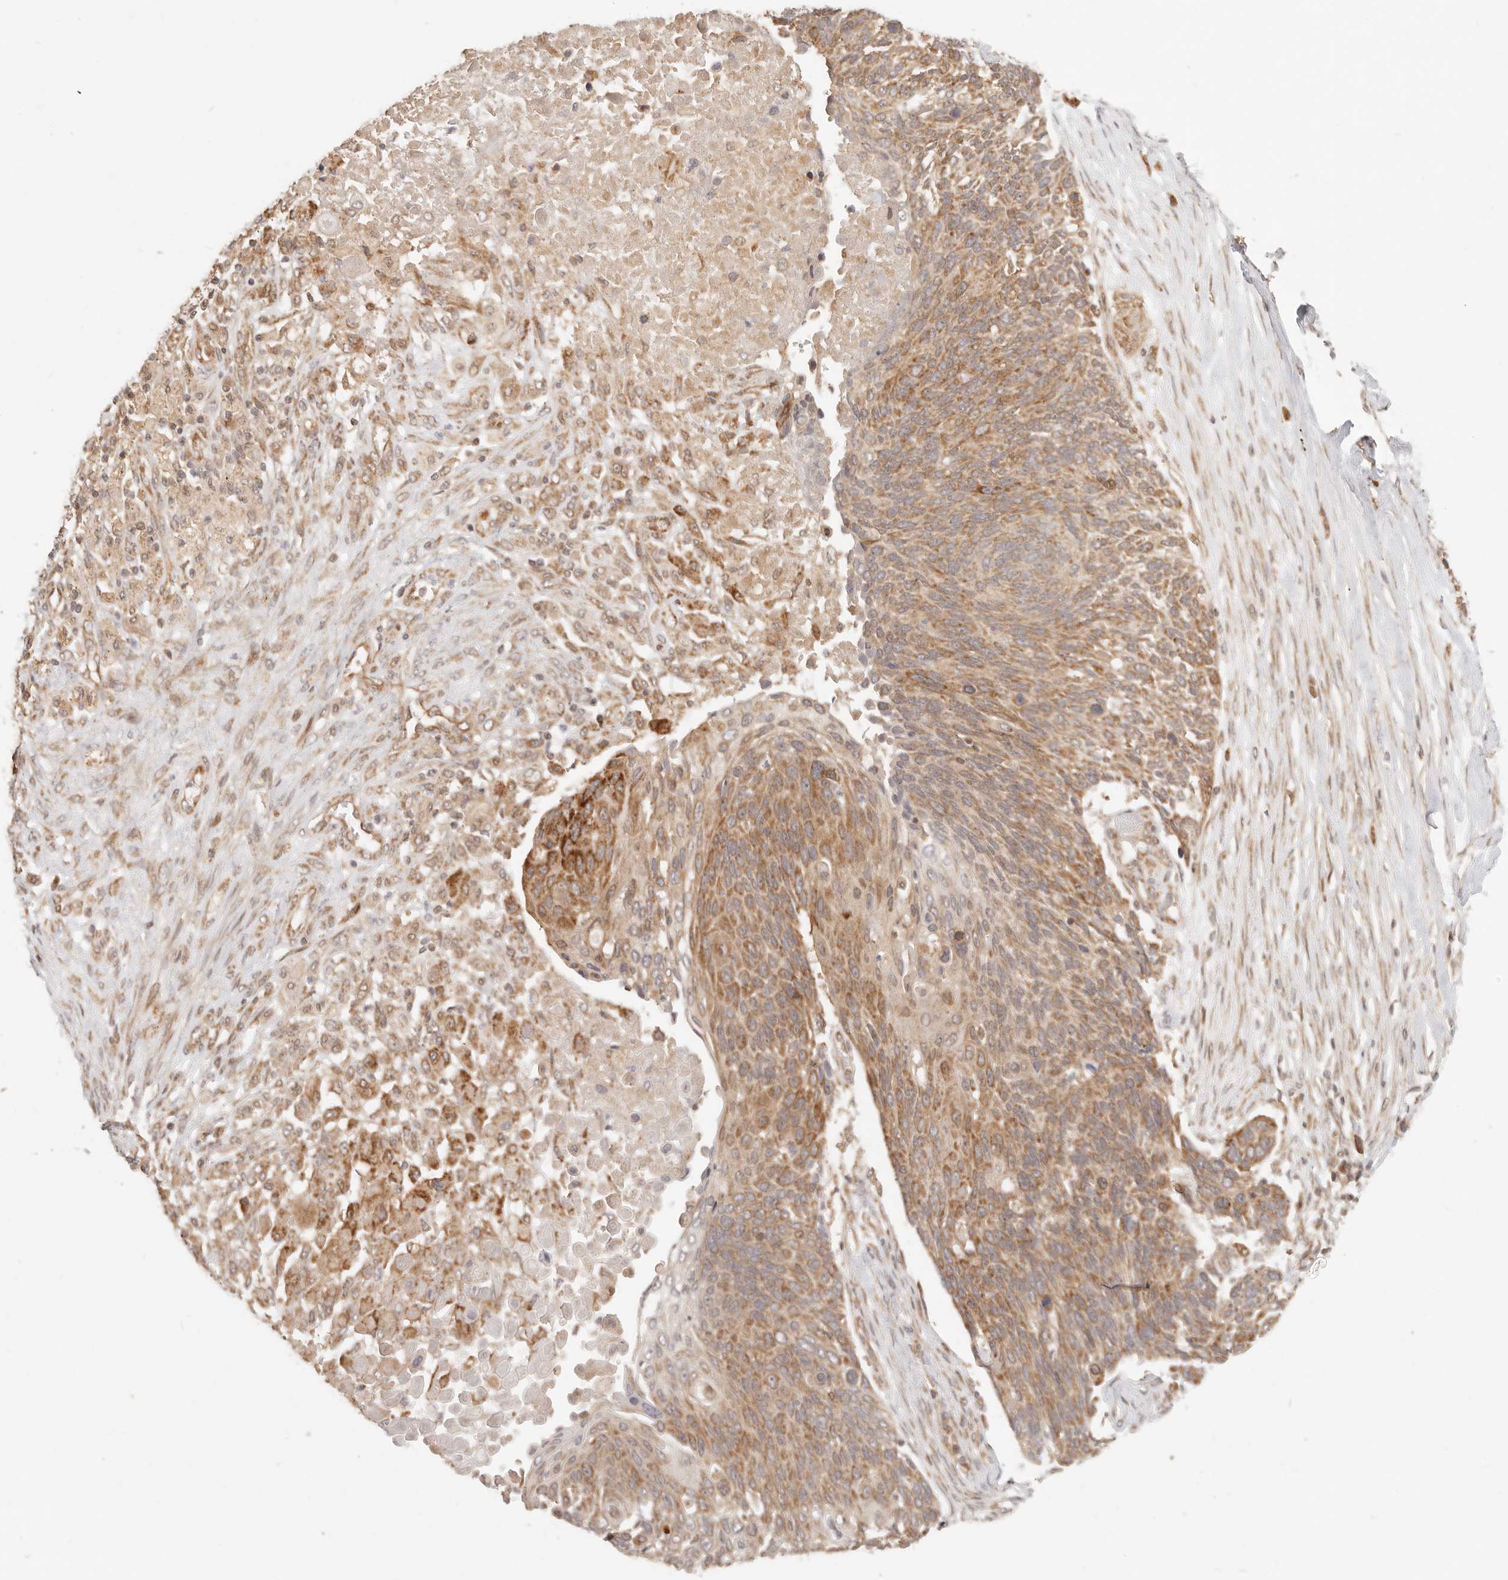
{"staining": {"intensity": "moderate", "quantity": ">75%", "location": "cytoplasmic/membranous"}, "tissue": "lung cancer", "cell_type": "Tumor cells", "image_type": "cancer", "snomed": [{"axis": "morphology", "description": "Squamous cell carcinoma, NOS"}, {"axis": "topography", "description": "Lung"}], "caption": "Approximately >75% of tumor cells in lung squamous cell carcinoma exhibit moderate cytoplasmic/membranous protein positivity as visualized by brown immunohistochemical staining.", "gene": "TIMM17A", "patient": {"sex": "male", "age": 66}}